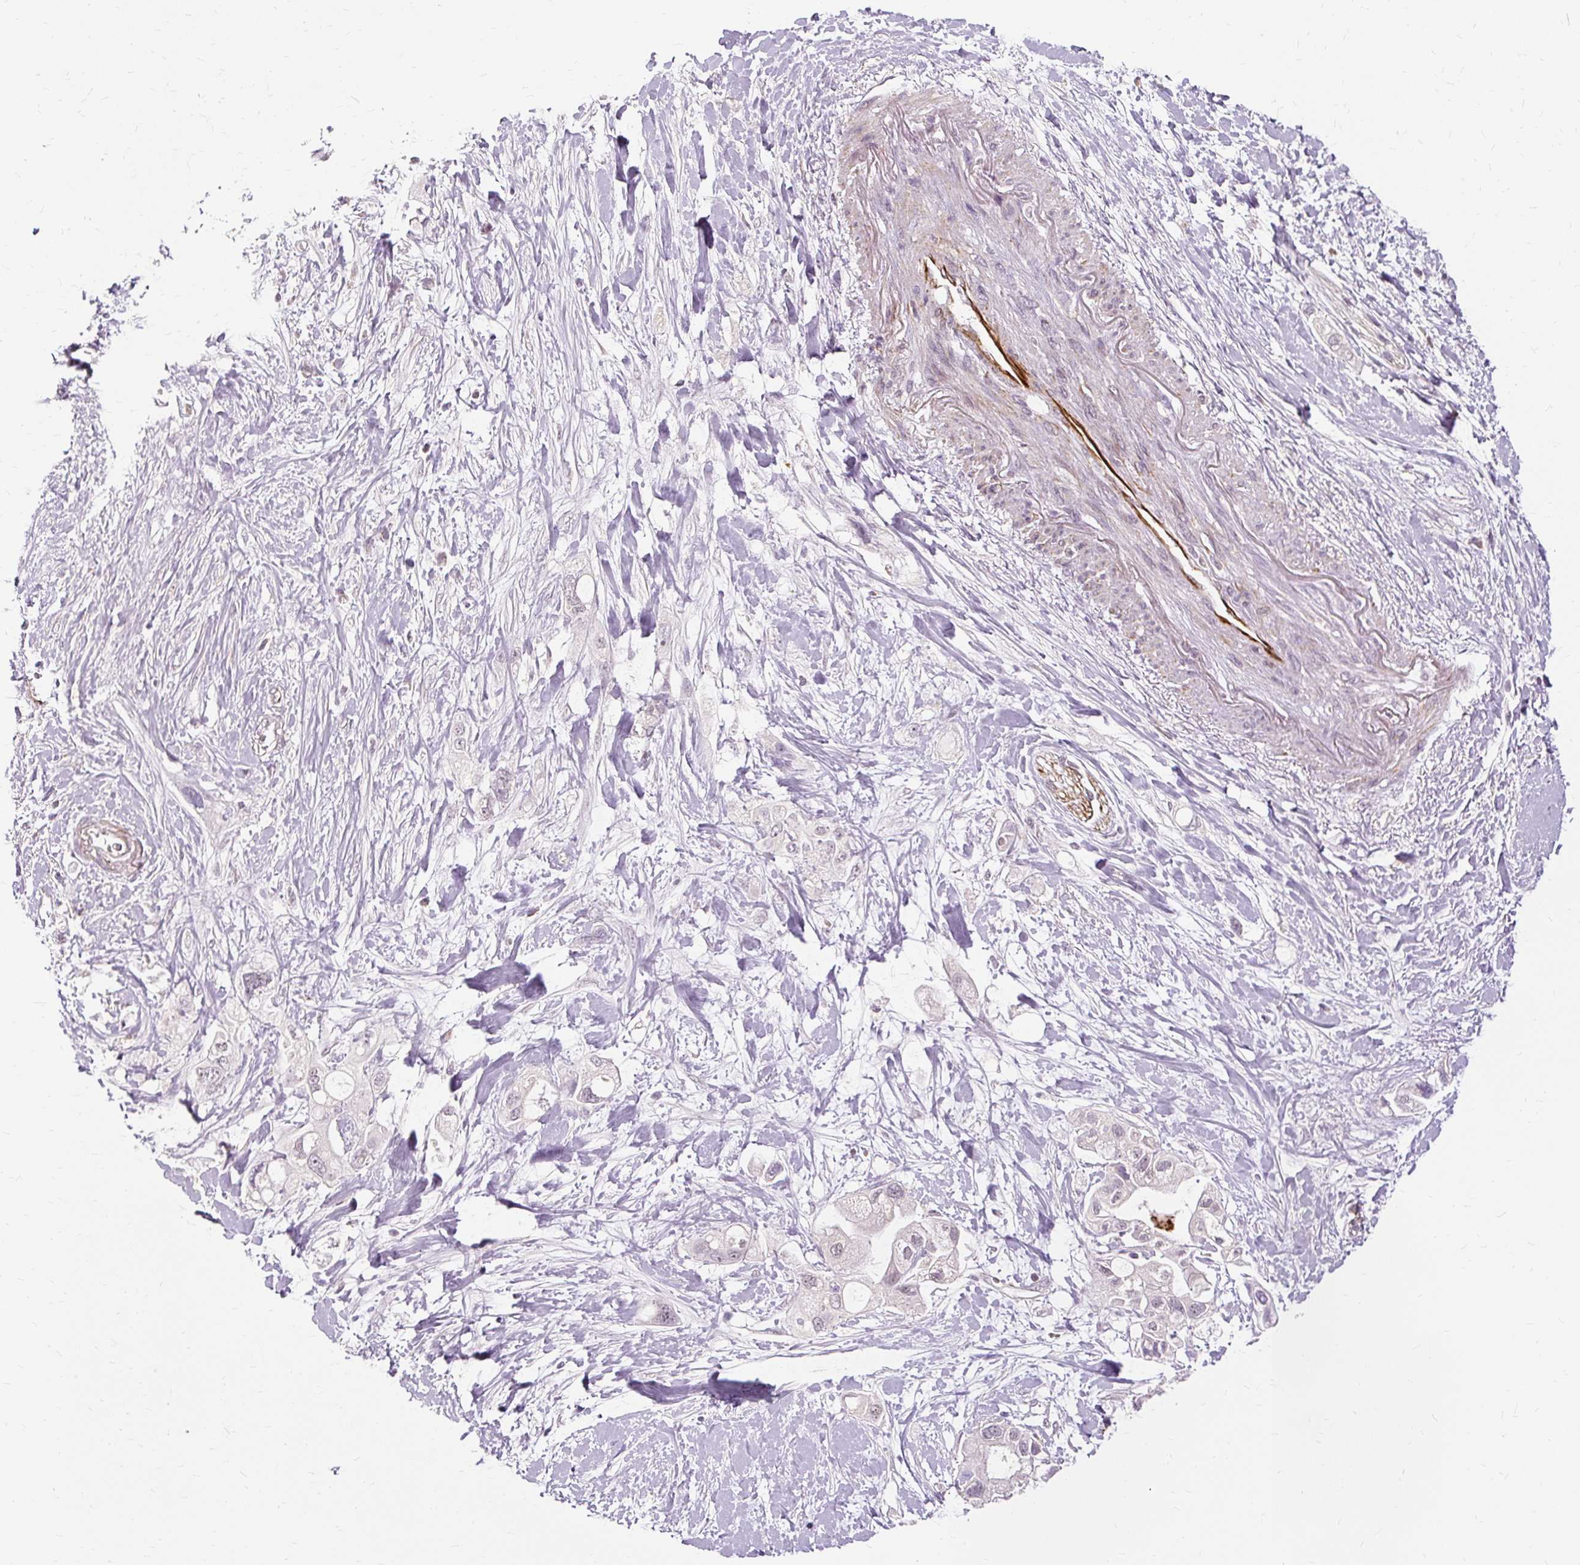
{"staining": {"intensity": "weak", "quantity": "<25%", "location": "nuclear"}, "tissue": "pancreatic cancer", "cell_type": "Tumor cells", "image_type": "cancer", "snomed": [{"axis": "morphology", "description": "Adenocarcinoma, NOS"}, {"axis": "topography", "description": "Pancreas"}], "caption": "Immunohistochemistry image of pancreatic adenocarcinoma stained for a protein (brown), which exhibits no expression in tumor cells.", "gene": "MMACHC", "patient": {"sex": "female", "age": 56}}